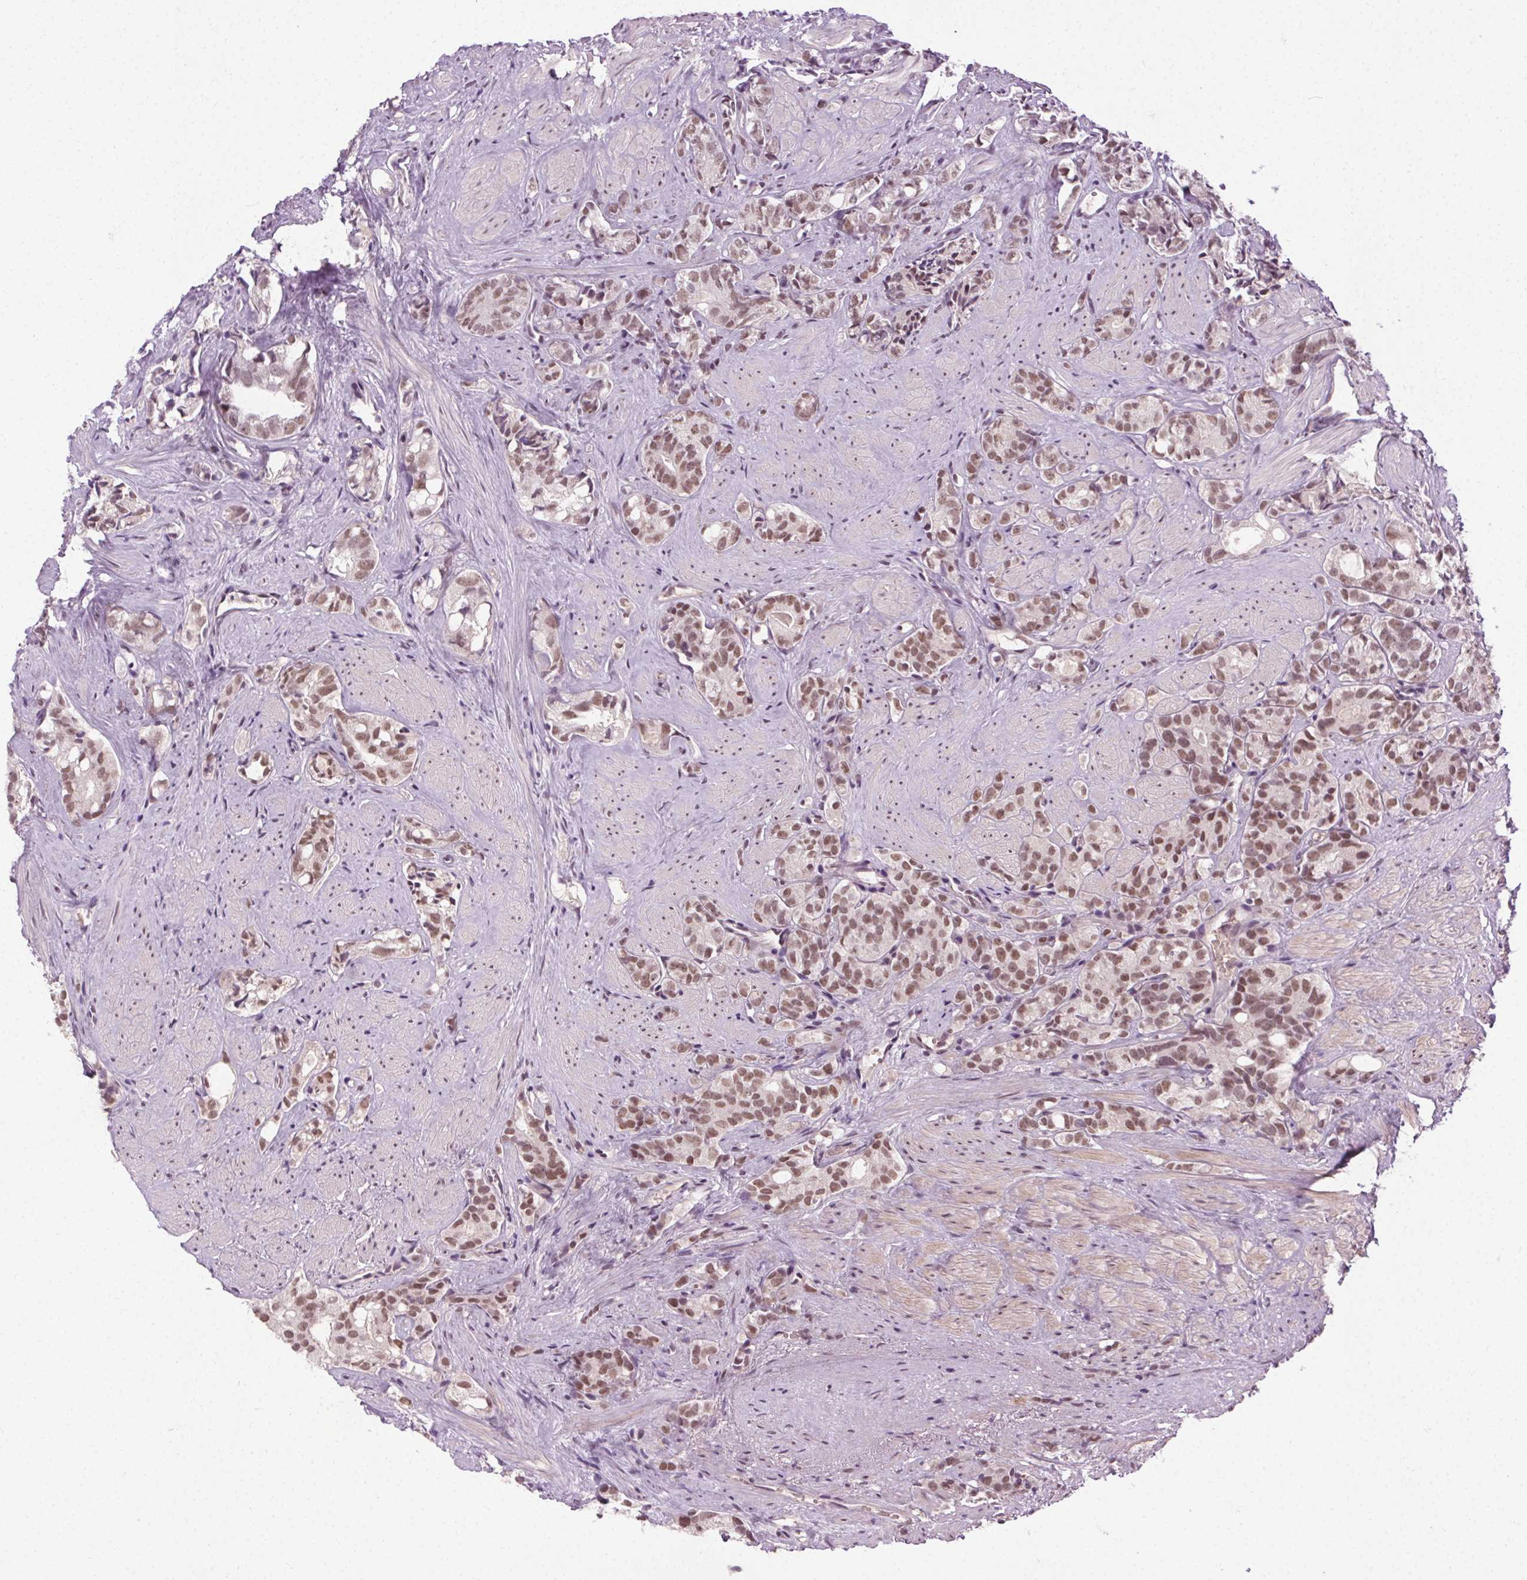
{"staining": {"intensity": "moderate", "quantity": "25%-75%", "location": "nuclear"}, "tissue": "prostate cancer", "cell_type": "Tumor cells", "image_type": "cancer", "snomed": [{"axis": "morphology", "description": "Adenocarcinoma, High grade"}, {"axis": "topography", "description": "Prostate"}], "caption": "This is an image of immunohistochemistry (IHC) staining of adenocarcinoma (high-grade) (prostate), which shows moderate expression in the nuclear of tumor cells.", "gene": "MED6", "patient": {"sex": "male", "age": 75}}